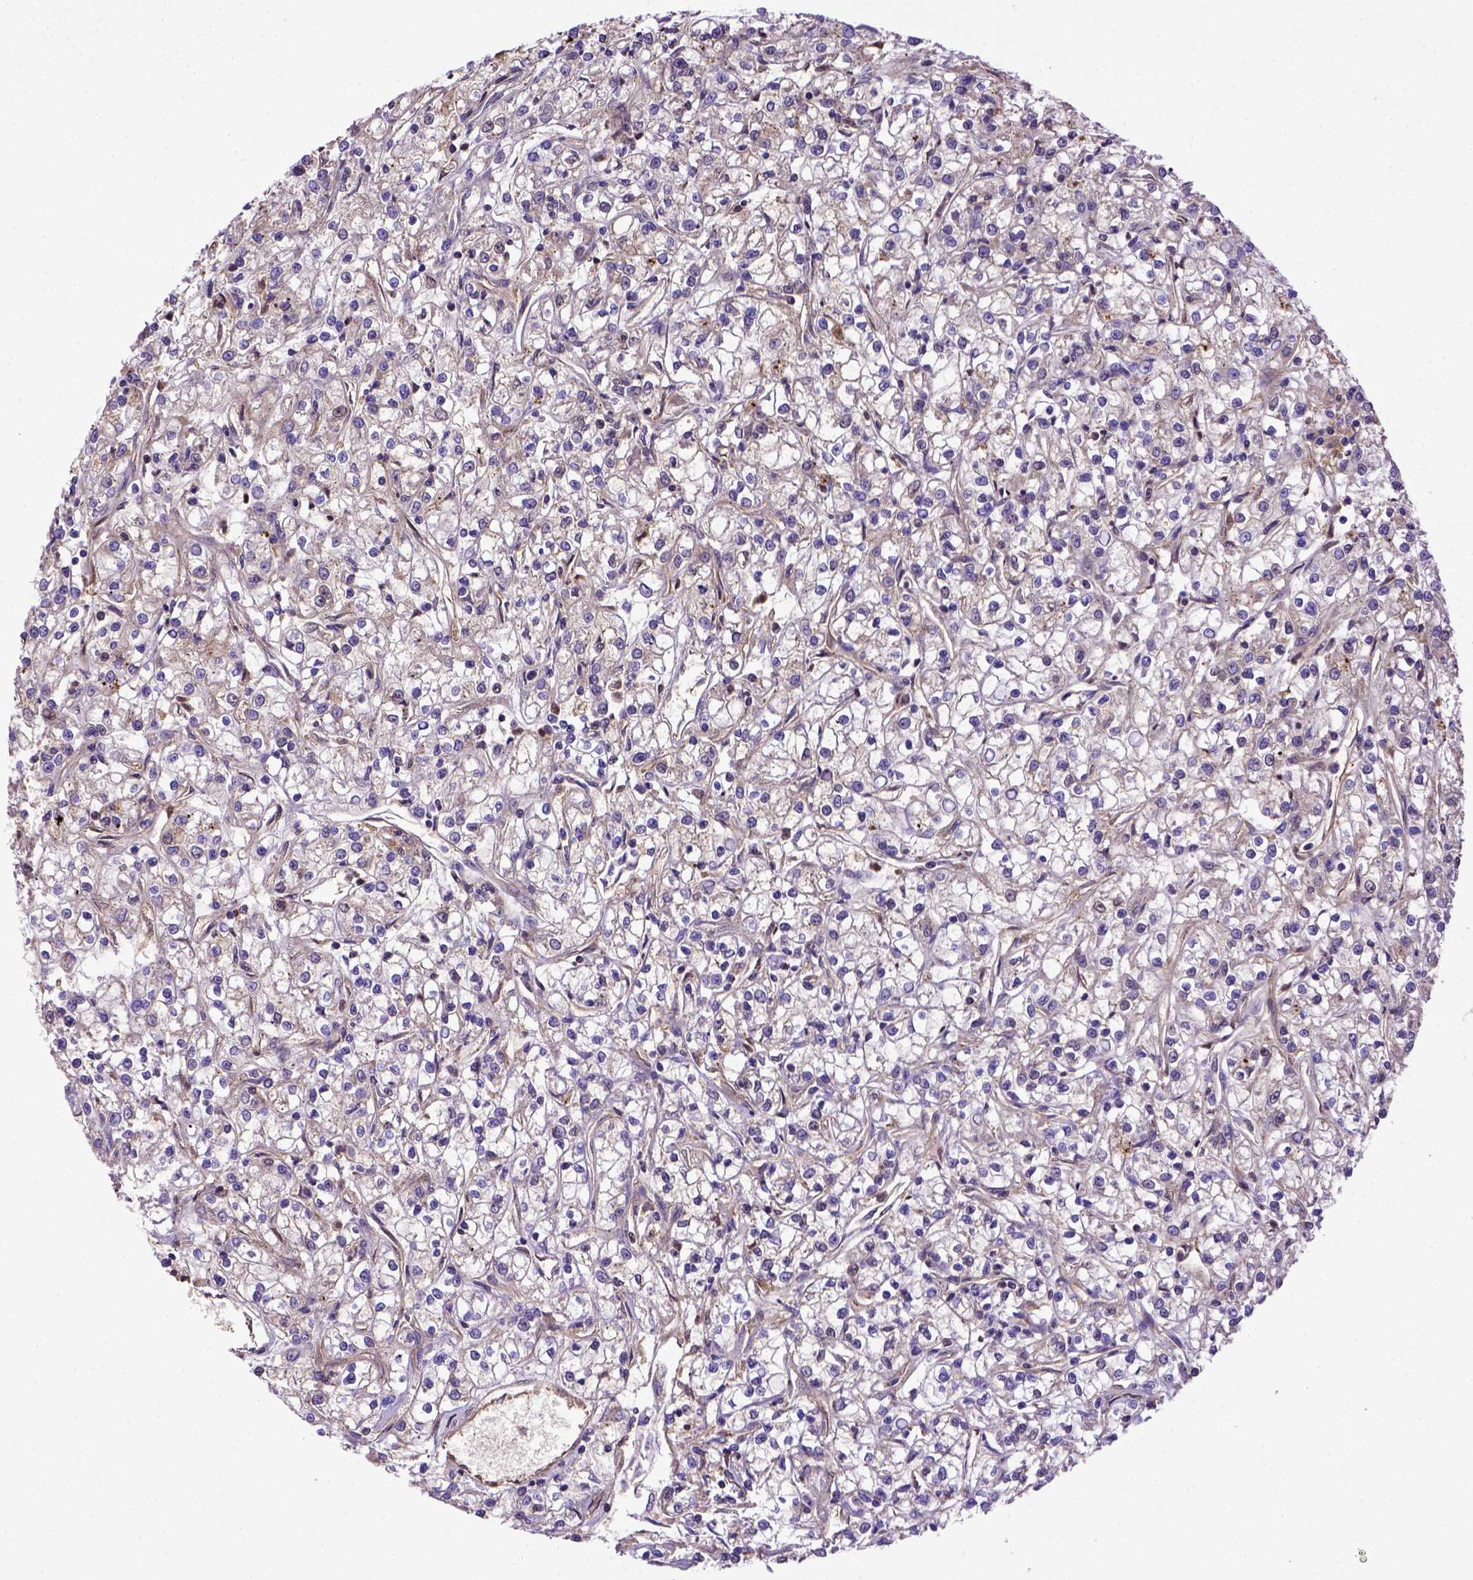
{"staining": {"intensity": "negative", "quantity": "none", "location": "none"}, "tissue": "renal cancer", "cell_type": "Tumor cells", "image_type": "cancer", "snomed": [{"axis": "morphology", "description": "Adenocarcinoma, NOS"}, {"axis": "topography", "description": "Kidney"}], "caption": "Renal cancer stained for a protein using immunohistochemistry displays no expression tumor cells.", "gene": "ADAM12", "patient": {"sex": "female", "age": 59}}